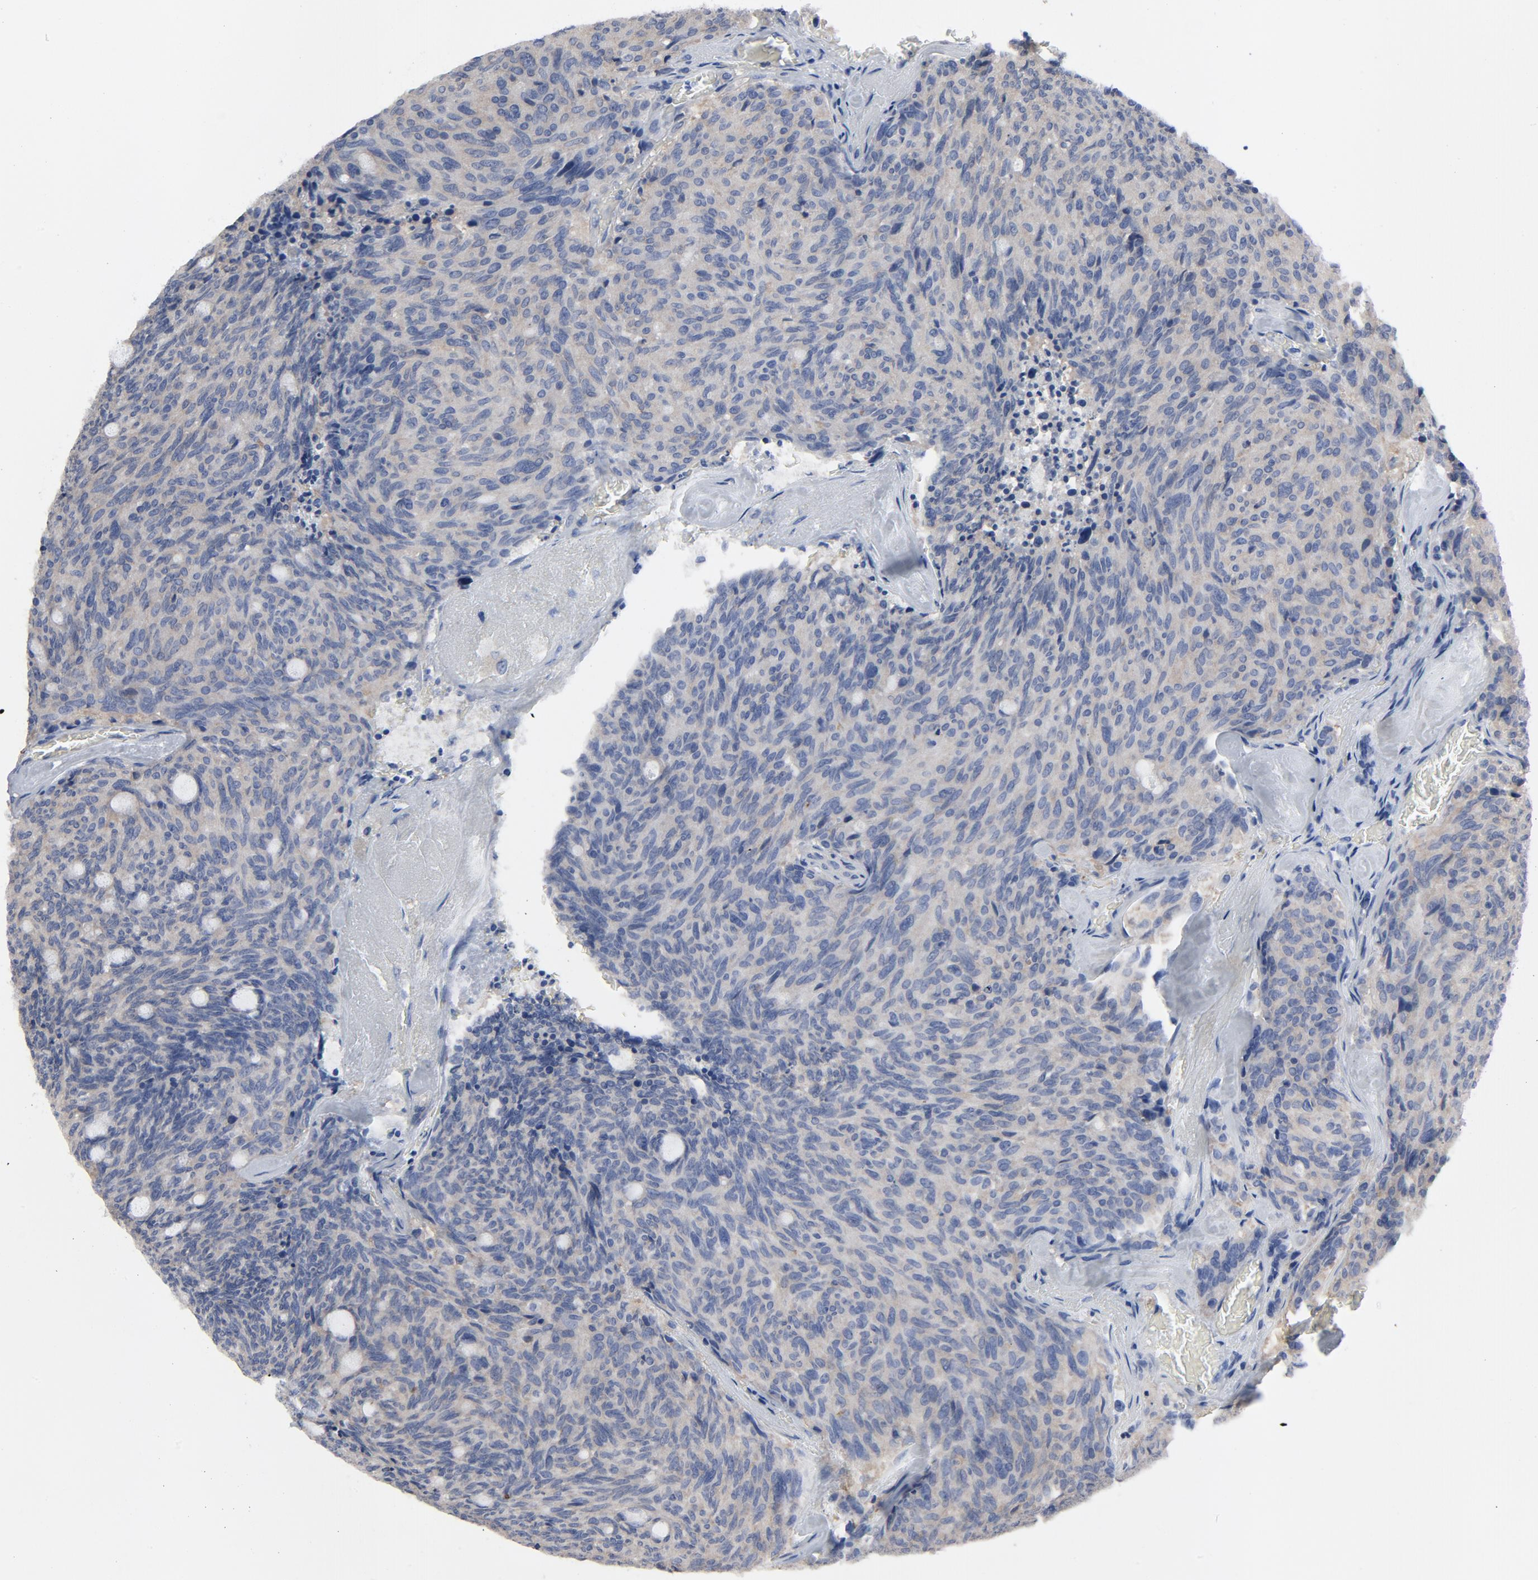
{"staining": {"intensity": "weak", "quantity": "<25%", "location": "cytoplasmic/membranous"}, "tissue": "carcinoid", "cell_type": "Tumor cells", "image_type": "cancer", "snomed": [{"axis": "morphology", "description": "Carcinoid, malignant, NOS"}, {"axis": "topography", "description": "Pancreas"}], "caption": "Immunohistochemical staining of human carcinoid demonstrates no significant positivity in tumor cells.", "gene": "DYNLT3", "patient": {"sex": "female", "age": 54}}